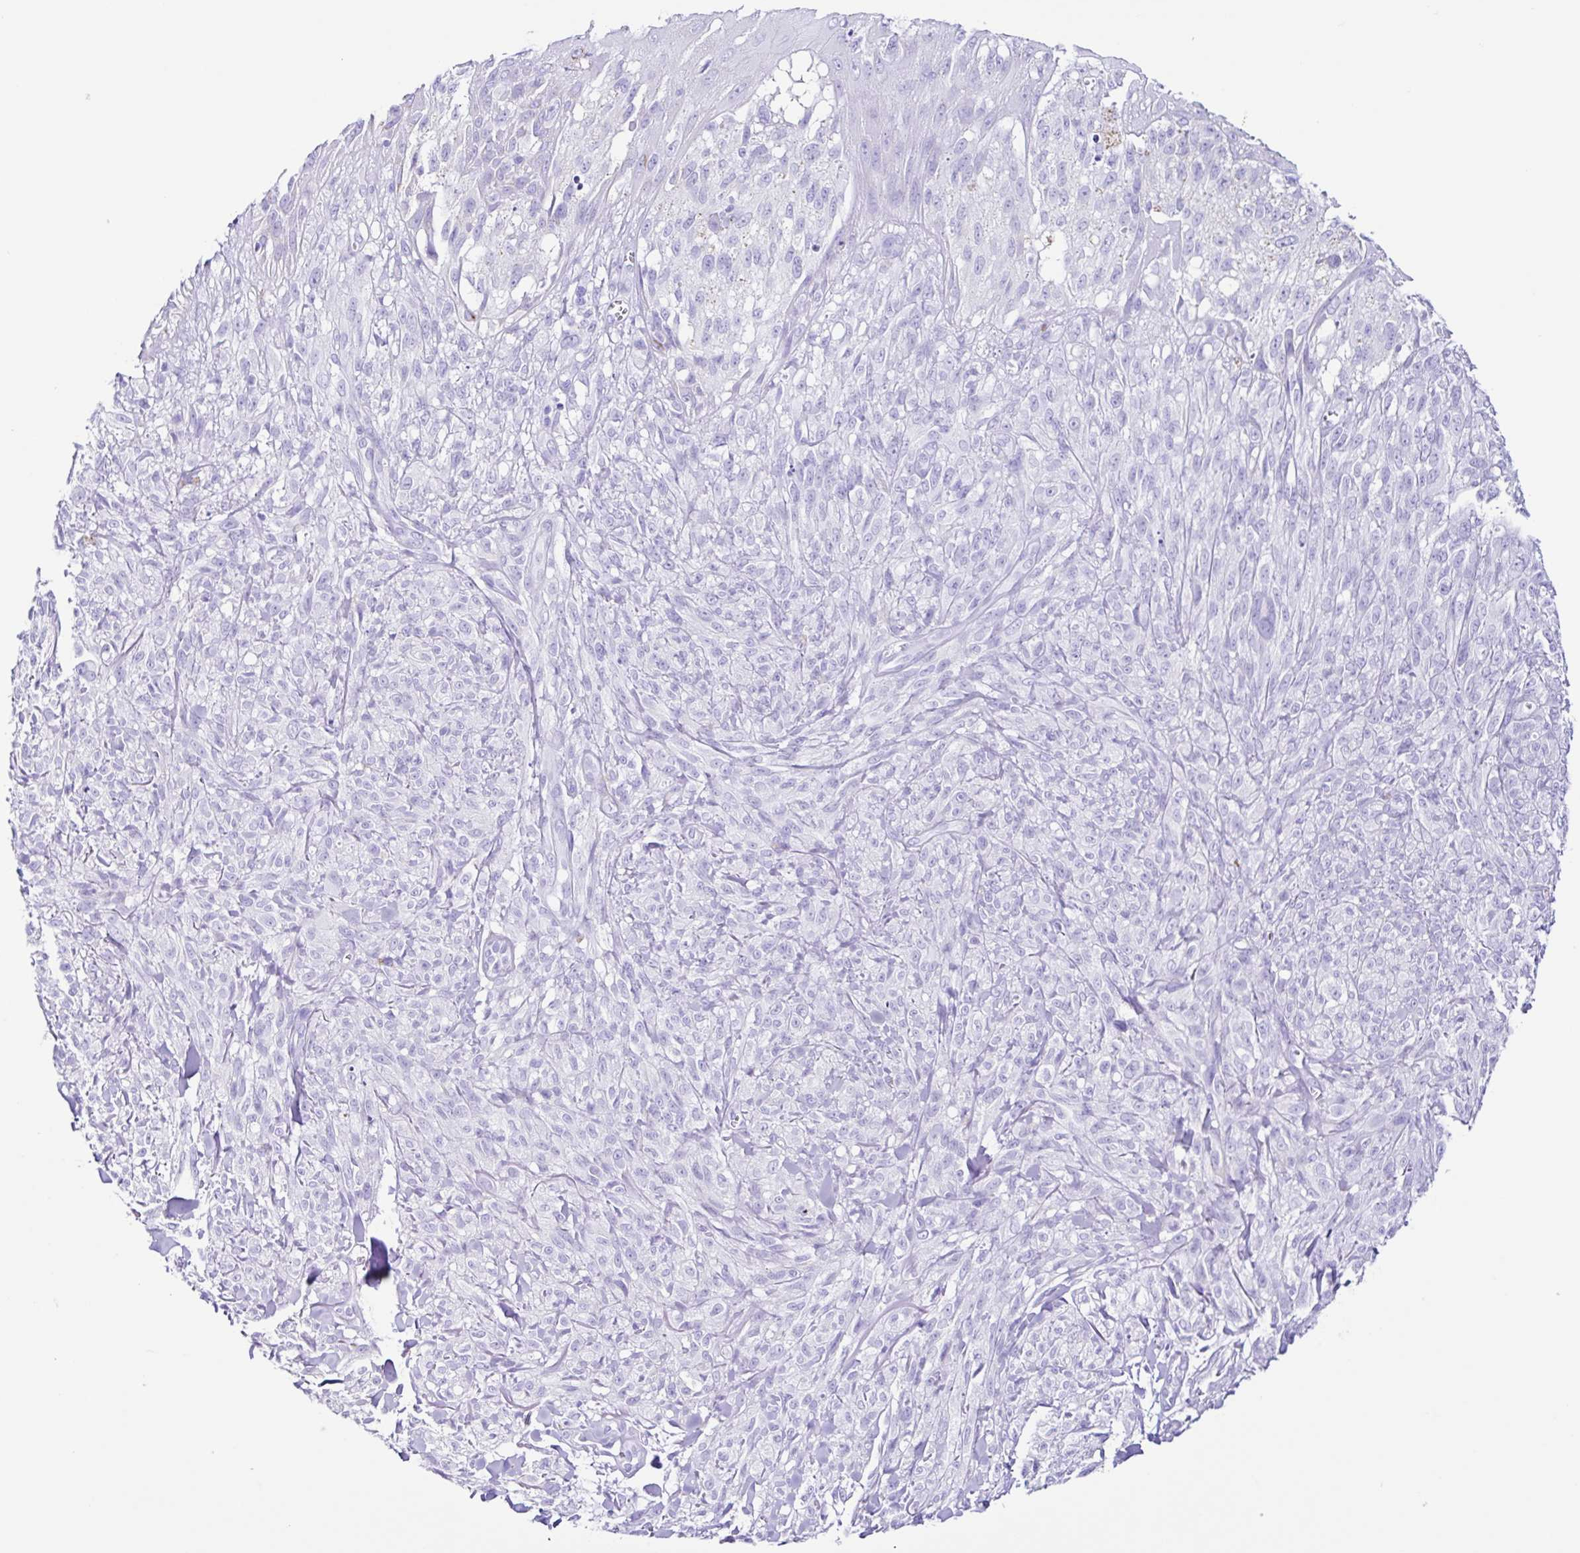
{"staining": {"intensity": "negative", "quantity": "none", "location": "none"}, "tissue": "melanoma", "cell_type": "Tumor cells", "image_type": "cancer", "snomed": [{"axis": "morphology", "description": "Malignant melanoma, NOS"}, {"axis": "topography", "description": "Skin of upper arm"}], "caption": "IHC micrograph of malignant melanoma stained for a protein (brown), which shows no expression in tumor cells.", "gene": "PIGF", "patient": {"sex": "female", "age": 65}}